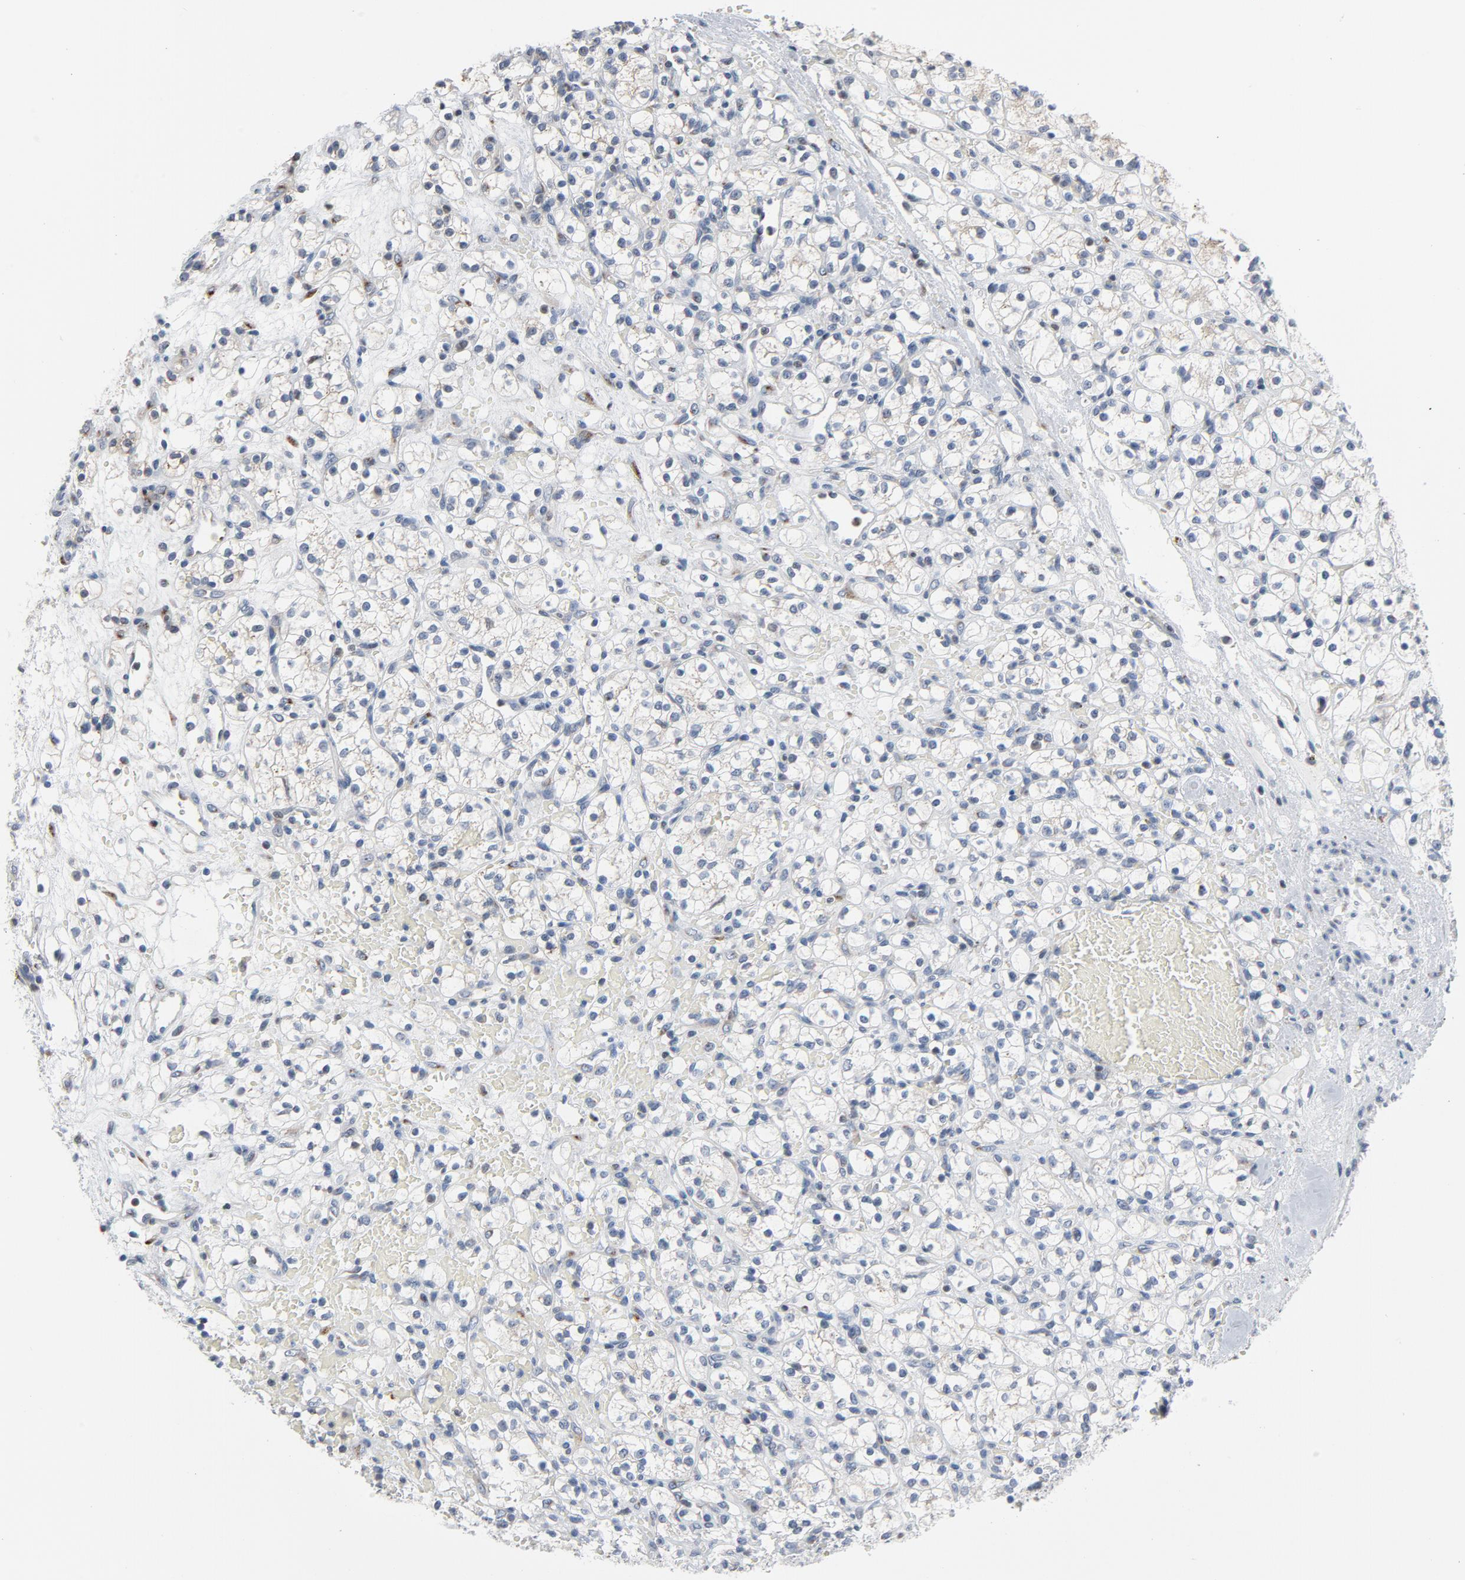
{"staining": {"intensity": "weak", "quantity": "<25%", "location": "cytoplasmic/membranous"}, "tissue": "renal cancer", "cell_type": "Tumor cells", "image_type": "cancer", "snomed": [{"axis": "morphology", "description": "Adenocarcinoma, NOS"}, {"axis": "topography", "description": "Kidney"}], "caption": "Immunohistochemistry (IHC) of renal adenocarcinoma displays no expression in tumor cells.", "gene": "YIPF6", "patient": {"sex": "female", "age": 60}}